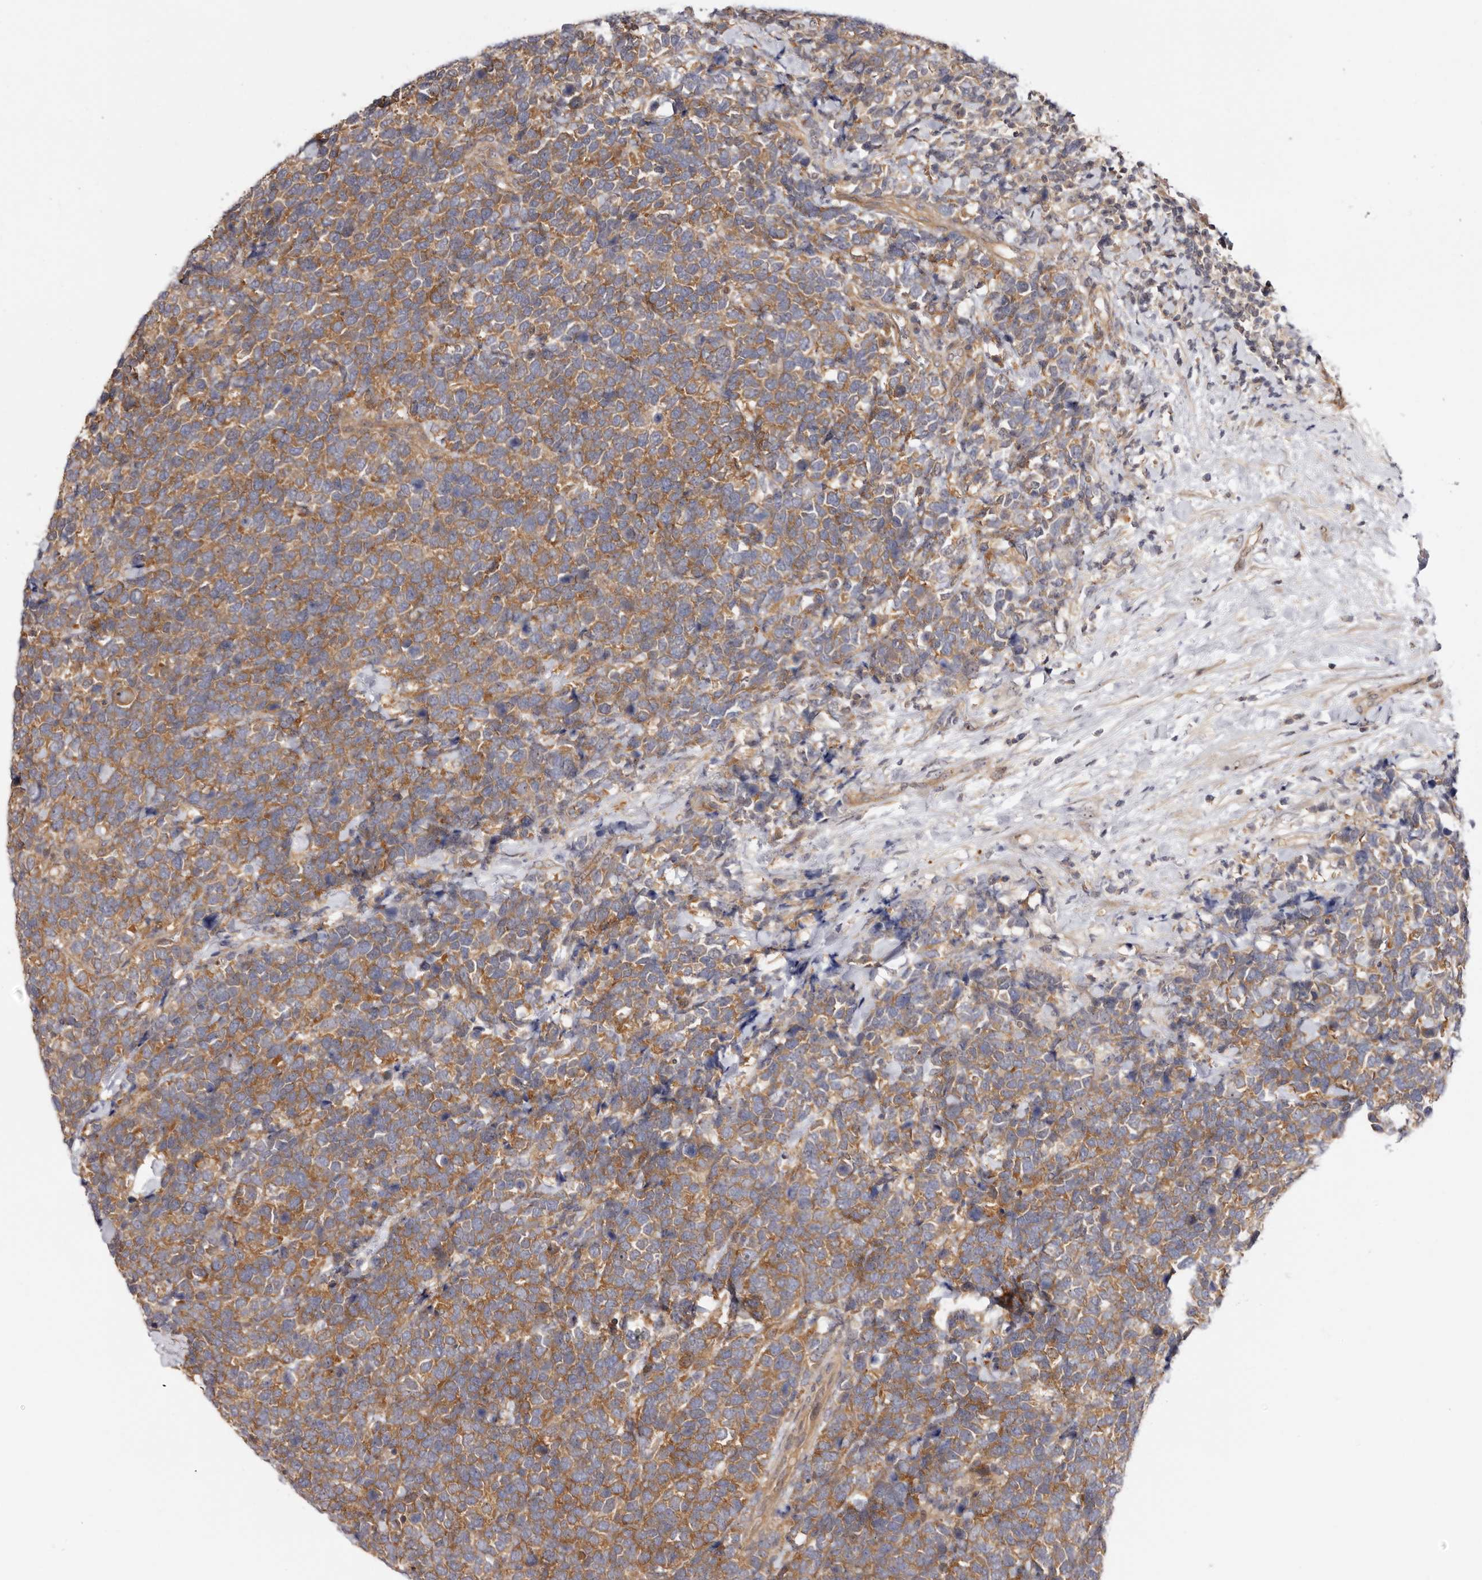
{"staining": {"intensity": "moderate", "quantity": ">75%", "location": "cytoplasmic/membranous"}, "tissue": "urothelial cancer", "cell_type": "Tumor cells", "image_type": "cancer", "snomed": [{"axis": "morphology", "description": "Urothelial carcinoma, High grade"}, {"axis": "topography", "description": "Urinary bladder"}], "caption": "A high-resolution histopathology image shows immunohistochemistry (IHC) staining of urothelial cancer, which reveals moderate cytoplasmic/membranous expression in approximately >75% of tumor cells. (Stains: DAB in brown, nuclei in blue, Microscopy: brightfield microscopy at high magnification).", "gene": "PANK4", "patient": {"sex": "female", "age": 82}}